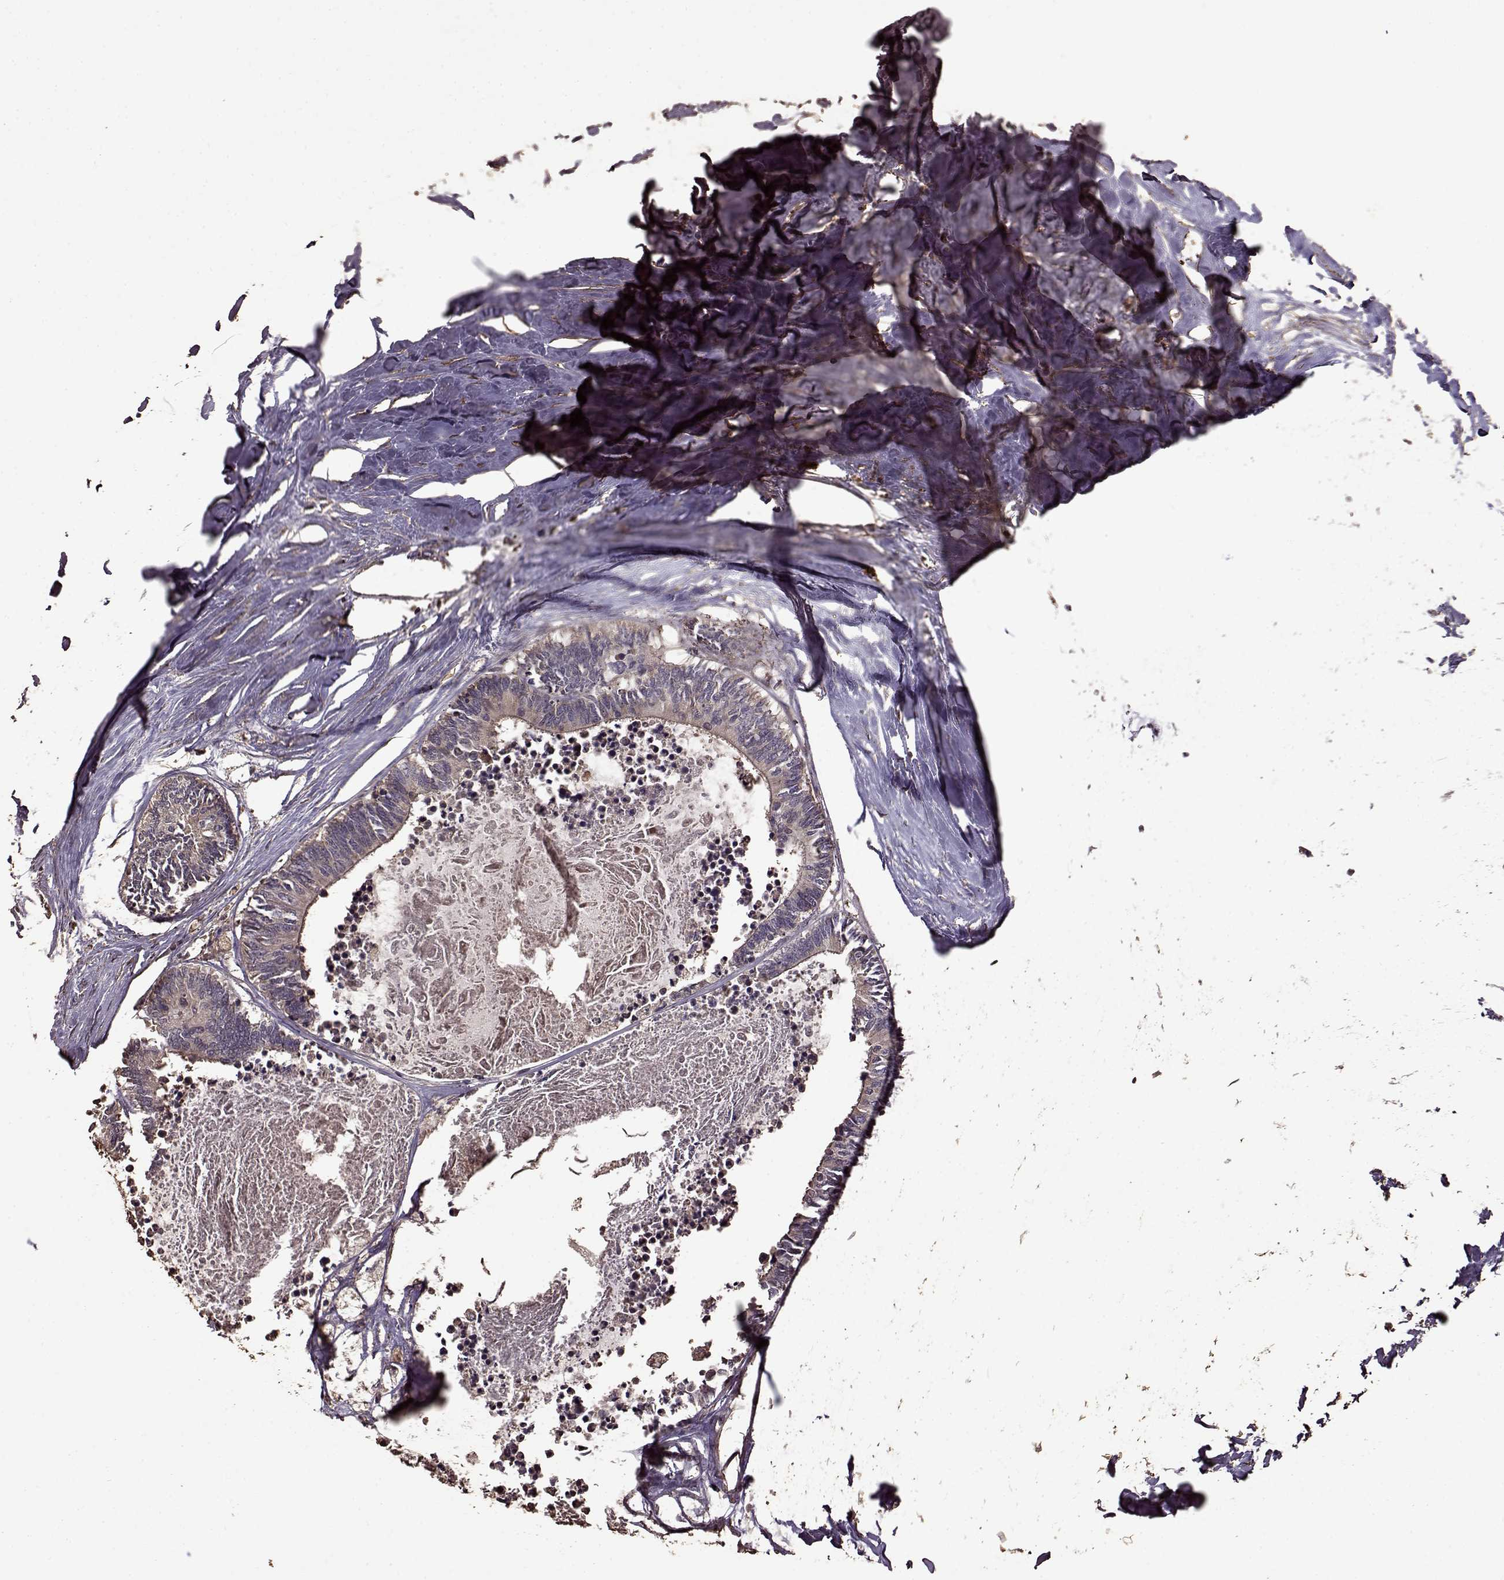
{"staining": {"intensity": "weak", "quantity": "<25%", "location": "cytoplasmic/membranous"}, "tissue": "colorectal cancer", "cell_type": "Tumor cells", "image_type": "cancer", "snomed": [{"axis": "morphology", "description": "Adenocarcinoma, NOS"}, {"axis": "topography", "description": "Colon"}, {"axis": "topography", "description": "Rectum"}], "caption": "DAB immunohistochemical staining of colorectal cancer (adenocarcinoma) displays no significant staining in tumor cells. (DAB (3,3'-diaminobenzidine) IHC visualized using brightfield microscopy, high magnification).", "gene": "FBXW11", "patient": {"sex": "male", "age": 57}}